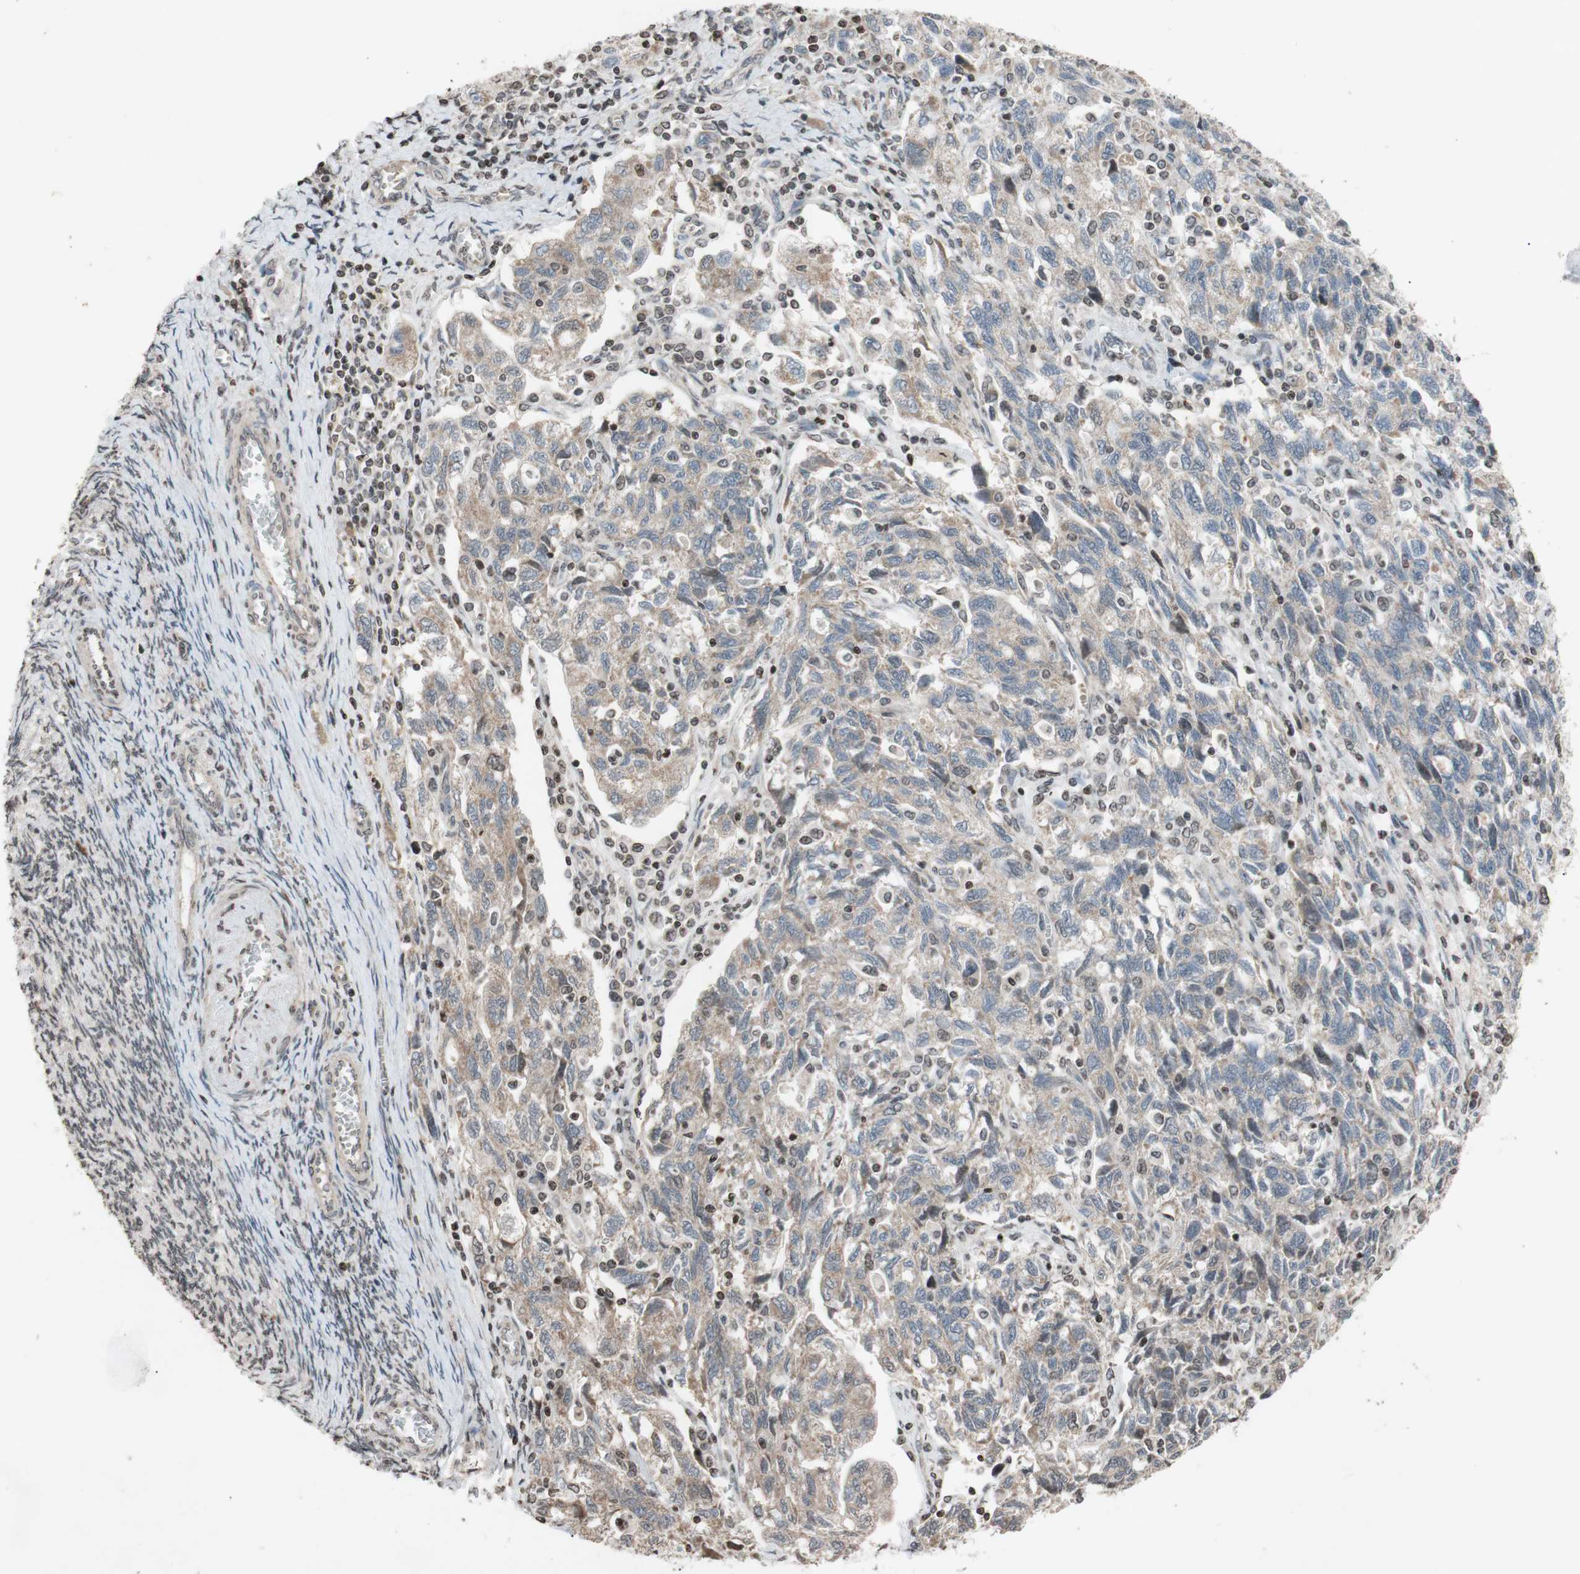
{"staining": {"intensity": "weak", "quantity": "25%-75%", "location": "nuclear"}, "tissue": "ovarian cancer", "cell_type": "Tumor cells", "image_type": "cancer", "snomed": [{"axis": "morphology", "description": "Carcinoma, NOS"}, {"axis": "morphology", "description": "Cystadenocarcinoma, serous, NOS"}, {"axis": "topography", "description": "Ovary"}], "caption": "The photomicrograph exhibits a brown stain indicating the presence of a protein in the nuclear of tumor cells in ovarian serous cystadenocarcinoma. (DAB (3,3'-diaminobenzidine) IHC, brown staining for protein, blue staining for nuclei).", "gene": "MCM6", "patient": {"sex": "female", "age": 69}}